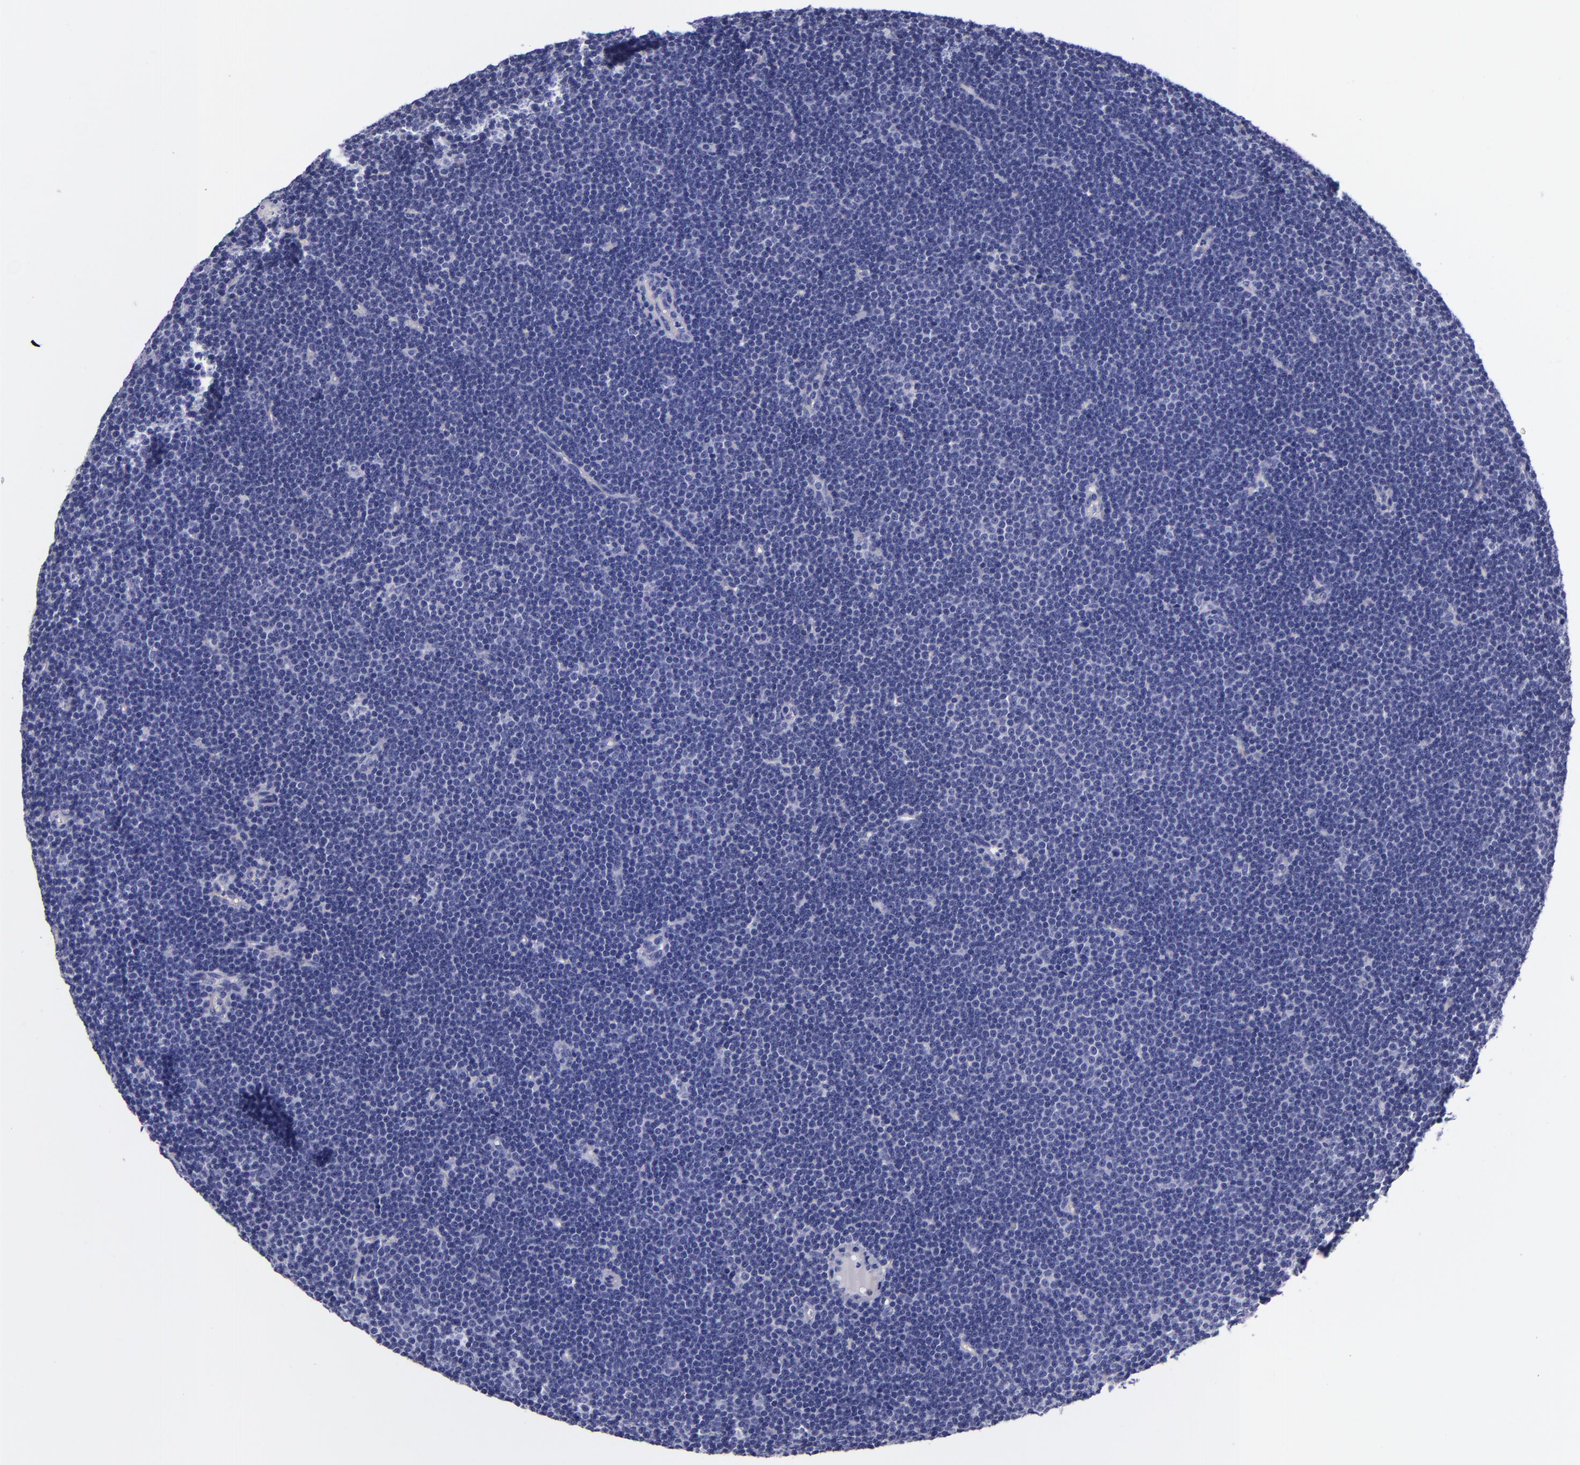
{"staining": {"intensity": "negative", "quantity": "none", "location": "none"}, "tissue": "lymphoma", "cell_type": "Tumor cells", "image_type": "cancer", "snomed": [{"axis": "morphology", "description": "Malignant lymphoma, non-Hodgkin's type, Low grade"}, {"axis": "topography", "description": "Lymph node"}], "caption": "Immunohistochemistry (IHC) photomicrograph of human lymphoma stained for a protein (brown), which reveals no staining in tumor cells. Nuclei are stained in blue.", "gene": "SV2A", "patient": {"sex": "female", "age": 73}}